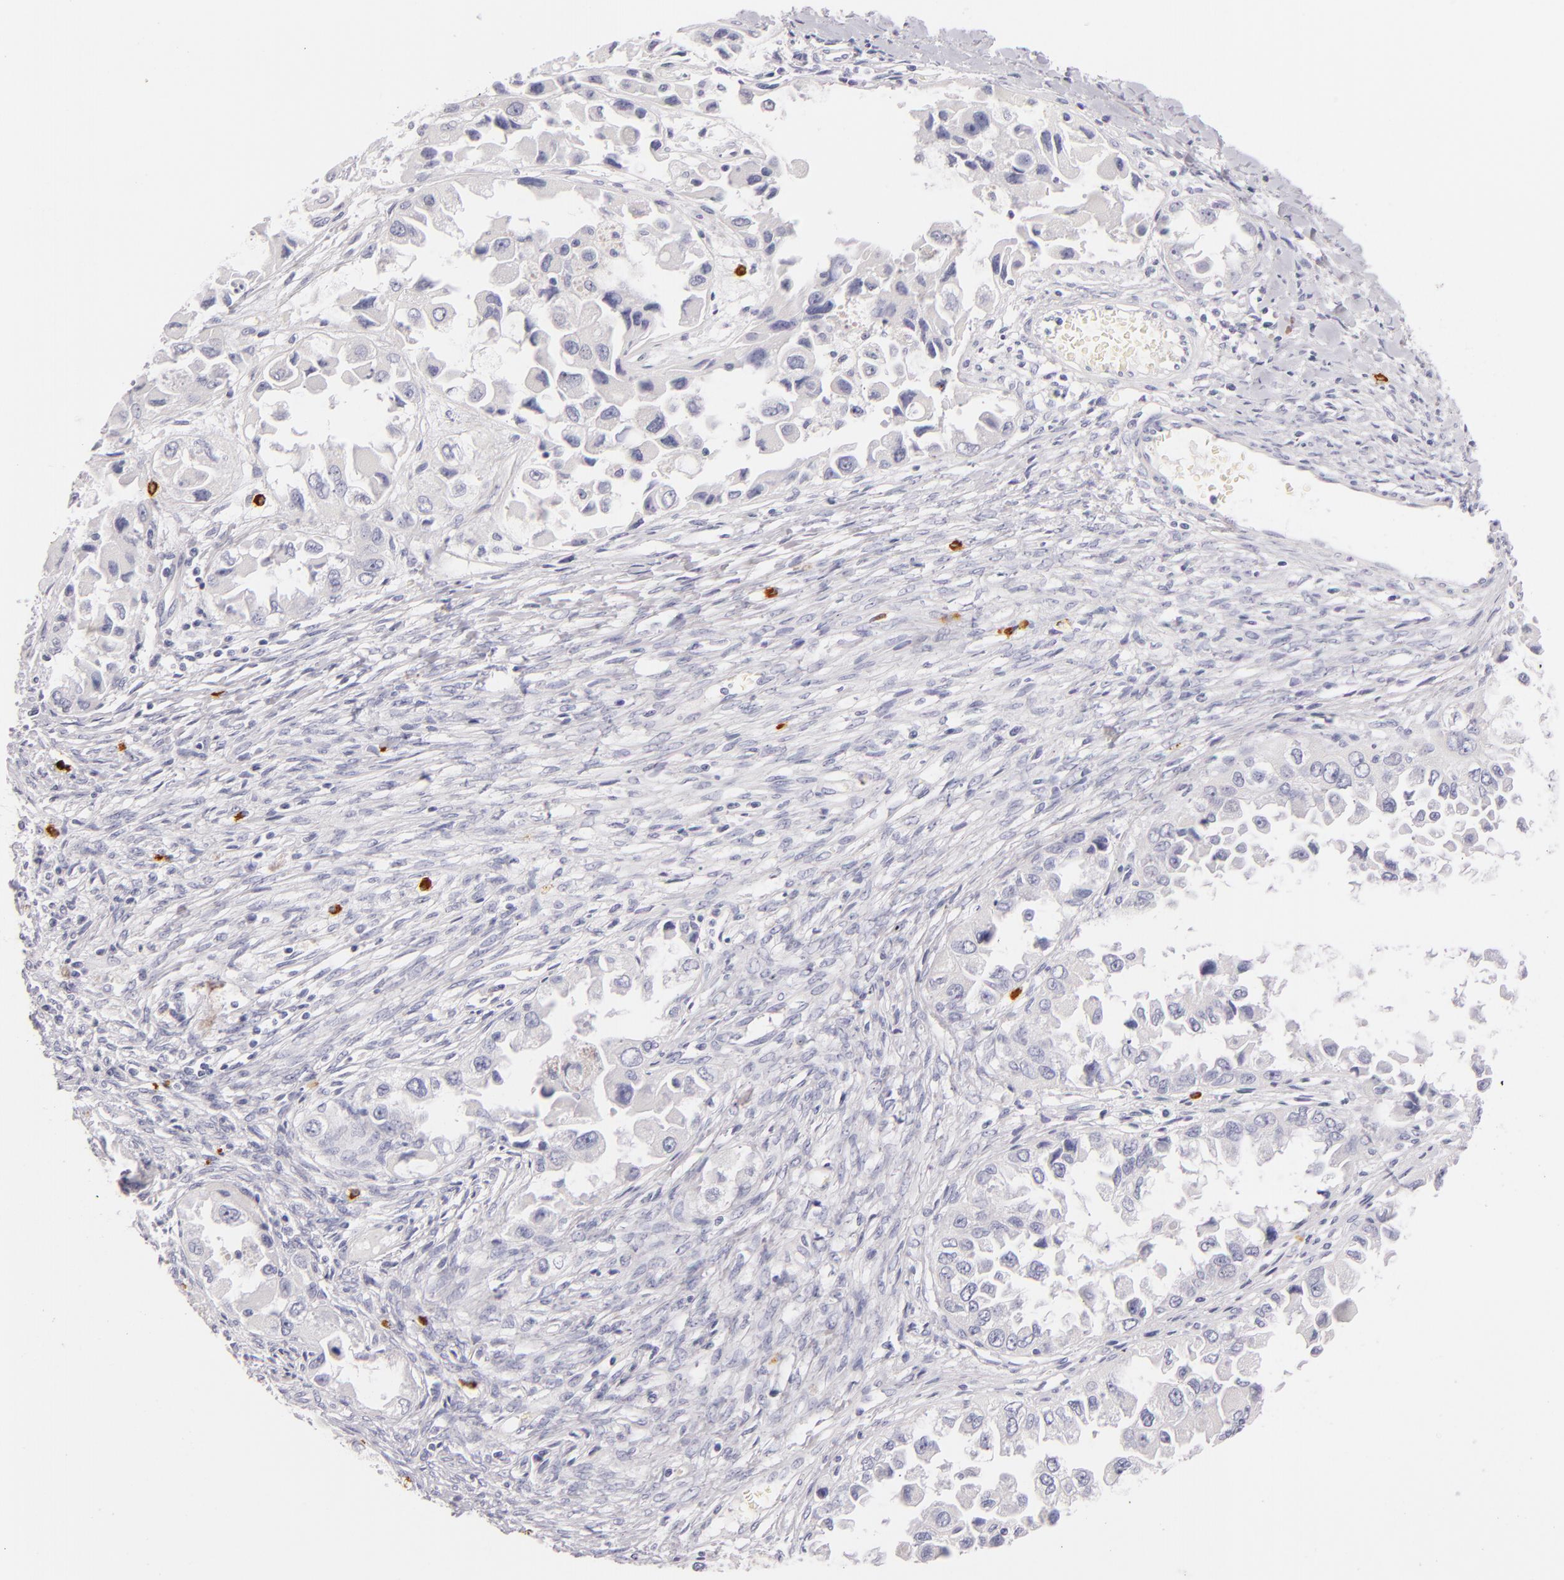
{"staining": {"intensity": "negative", "quantity": "none", "location": "none"}, "tissue": "ovarian cancer", "cell_type": "Tumor cells", "image_type": "cancer", "snomed": [{"axis": "morphology", "description": "Cystadenocarcinoma, serous, NOS"}, {"axis": "topography", "description": "Ovary"}], "caption": "DAB immunohistochemical staining of human serous cystadenocarcinoma (ovarian) reveals no significant expression in tumor cells.", "gene": "TPSD1", "patient": {"sex": "female", "age": 84}}